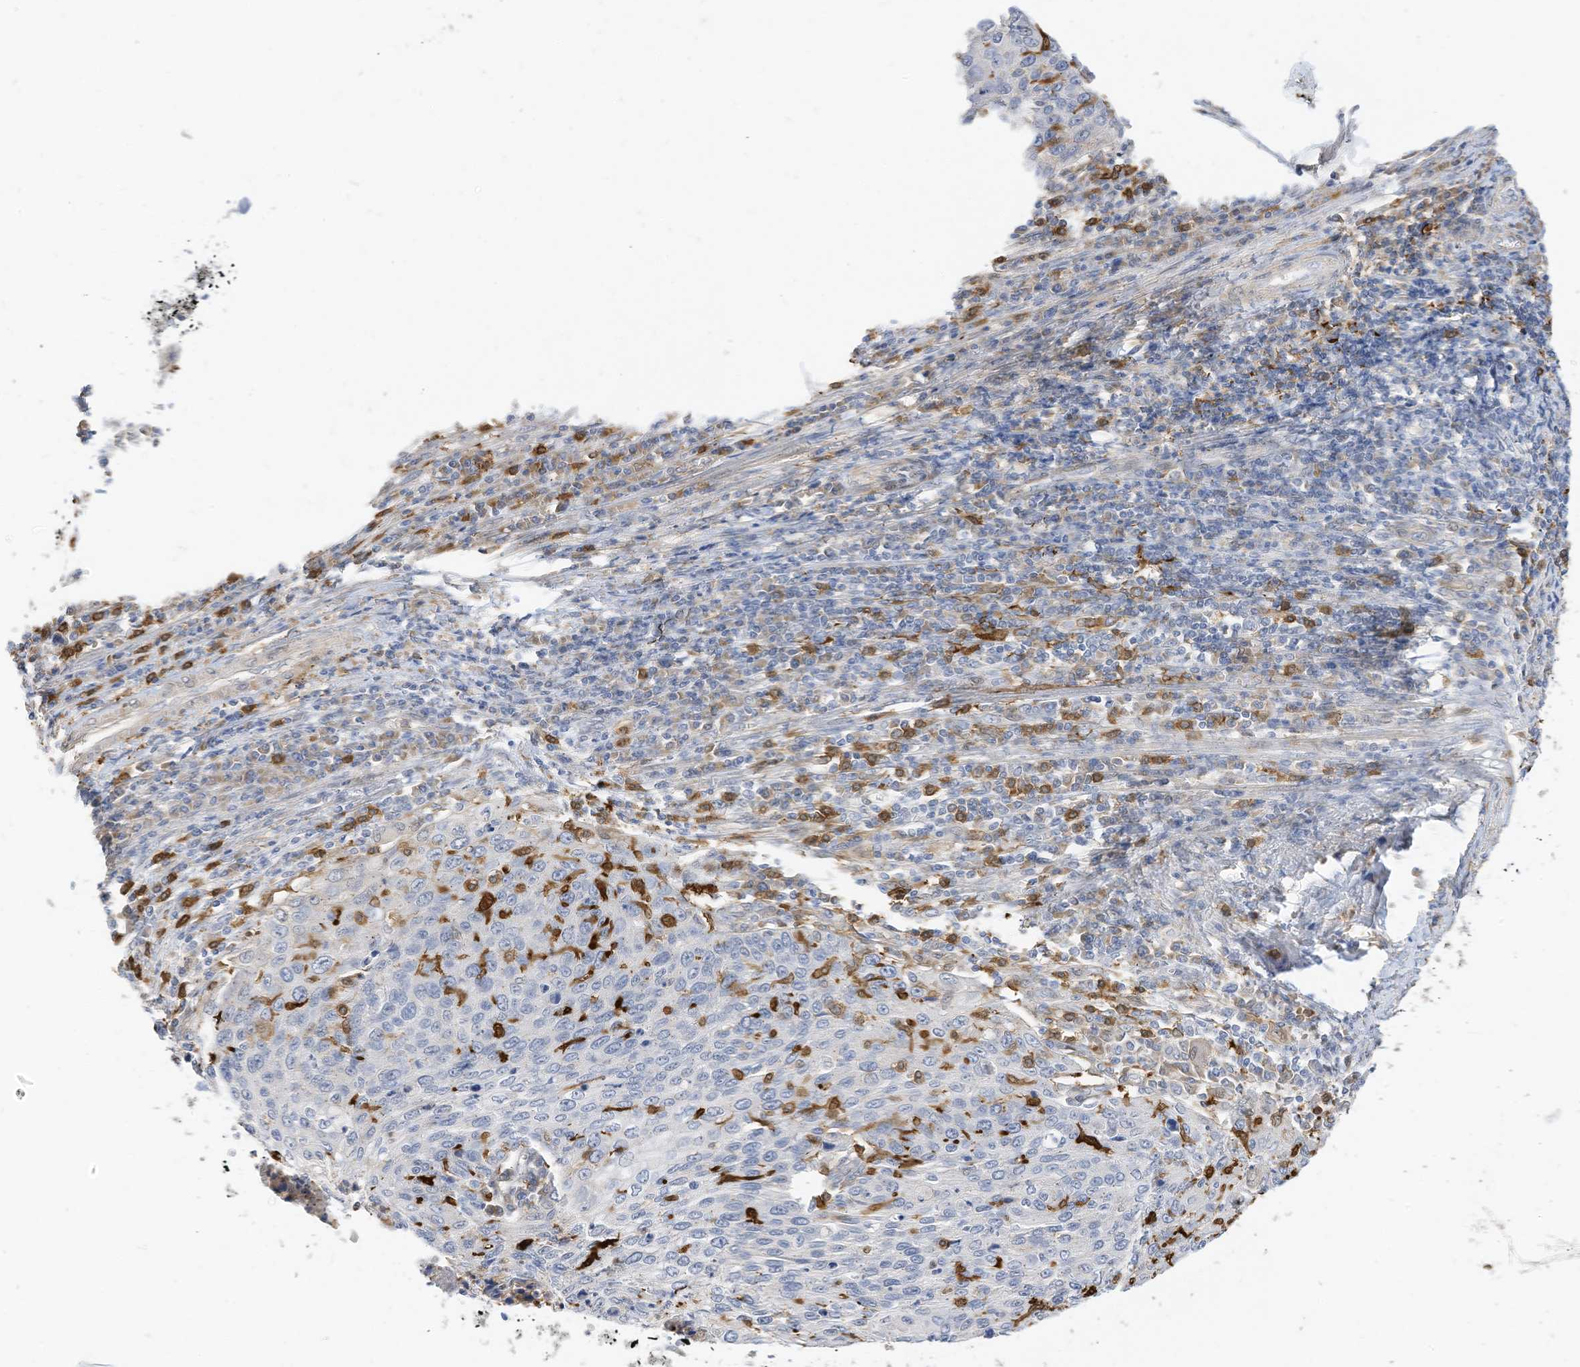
{"staining": {"intensity": "negative", "quantity": "none", "location": "none"}, "tissue": "cervical cancer", "cell_type": "Tumor cells", "image_type": "cancer", "snomed": [{"axis": "morphology", "description": "Squamous cell carcinoma, NOS"}, {"axis": "topography", "description": "Cervix"}], "caption": "IHC of human squamous cell carcinoma (cervical) reveals no staining in tumor cells.", "gene": "ATP13A1", "patient": {"sex": "female", "age": 32}}